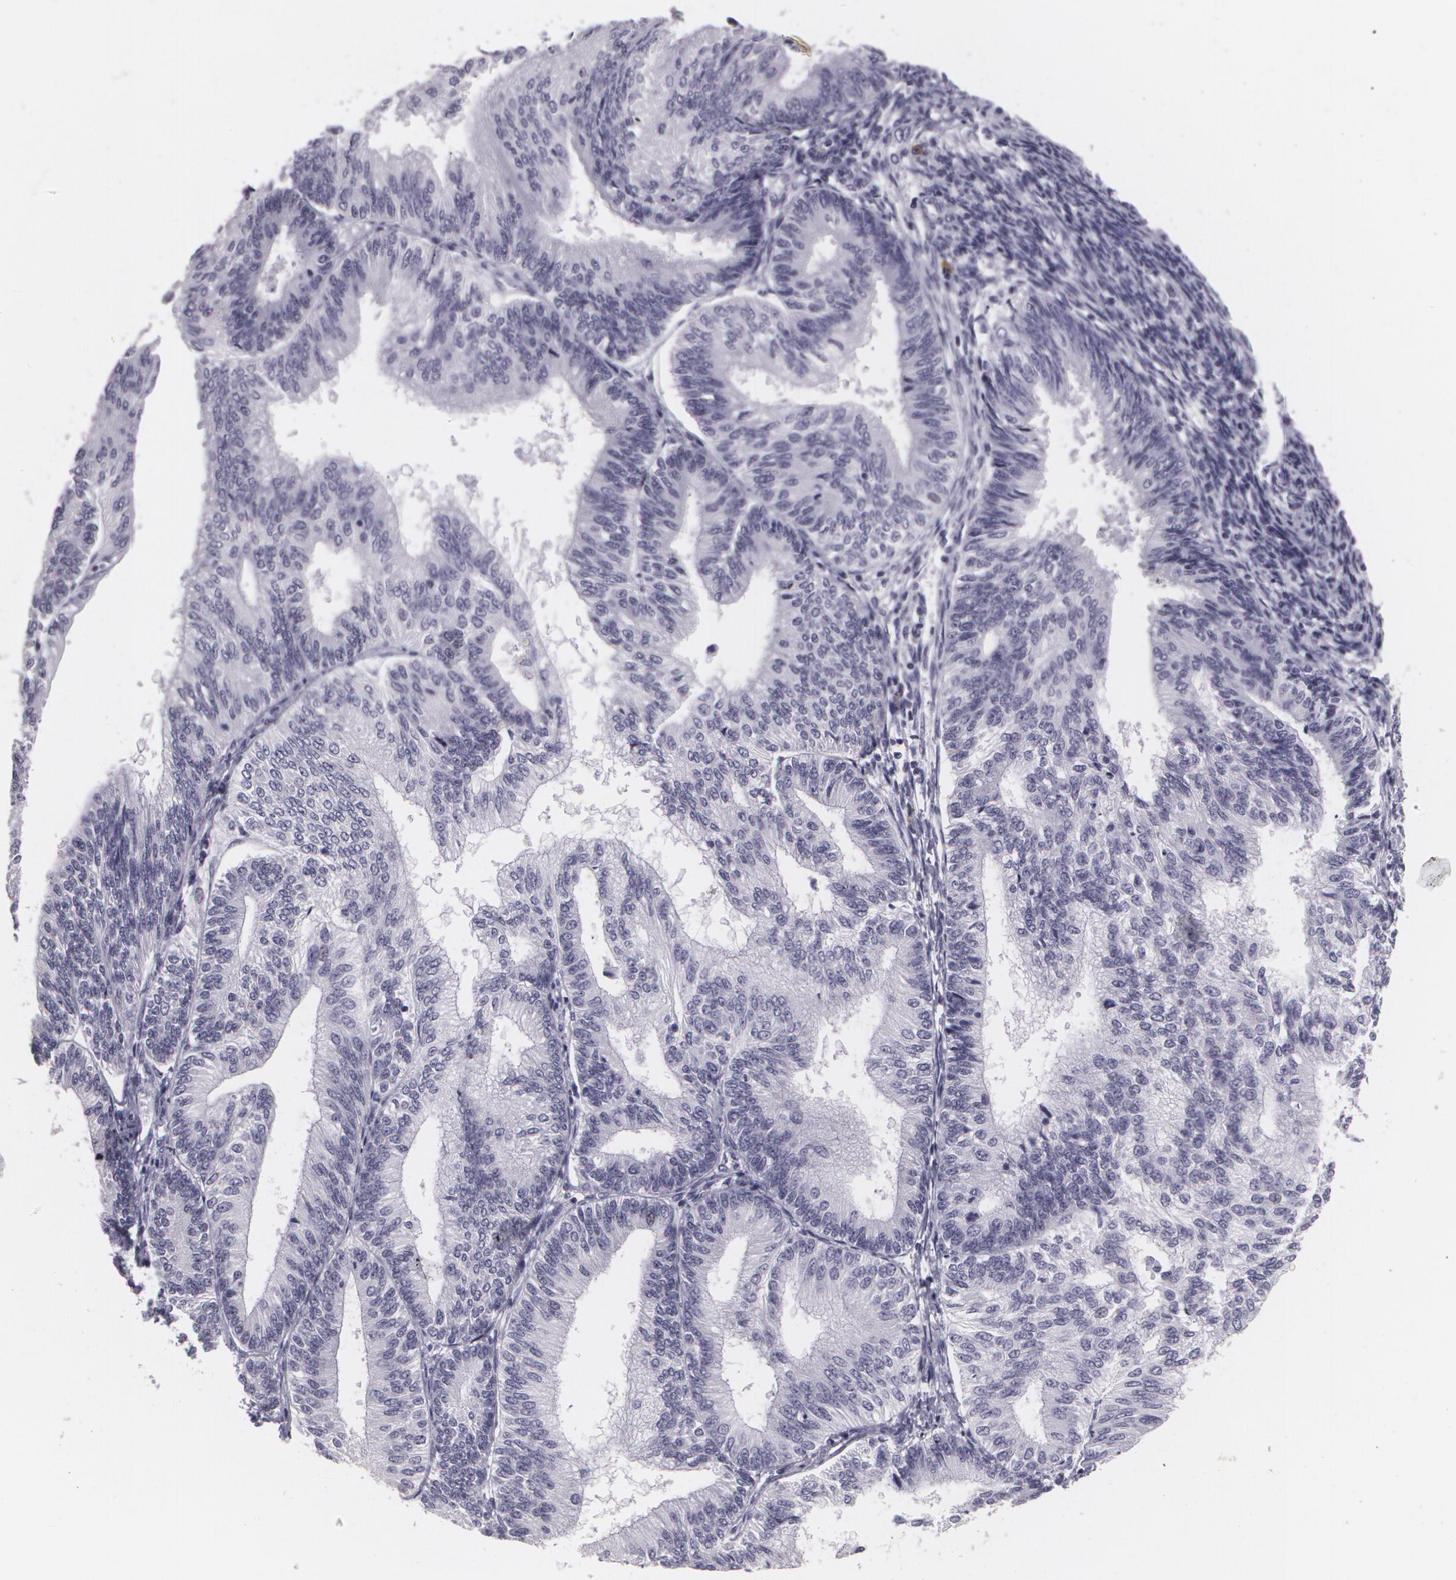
{"staining": {"intensity": "negative", "quantity": "none", "location": "none"}, "tissue": "endometrial cancer", "cell_type": "Tumor cells", "image_type": "cancer", "snomed": [{"axis": "morphology", "description": "Adenocarcinoma, NOS"}, {"axis": "topography", "description": "Endometrium"}], "caption": "Immunohistochemistry of endometrial adenocarcinoma displays no expression in tumor cells.", "gene": "MAP2", "patient": {"sex": "female", "age": 55}}